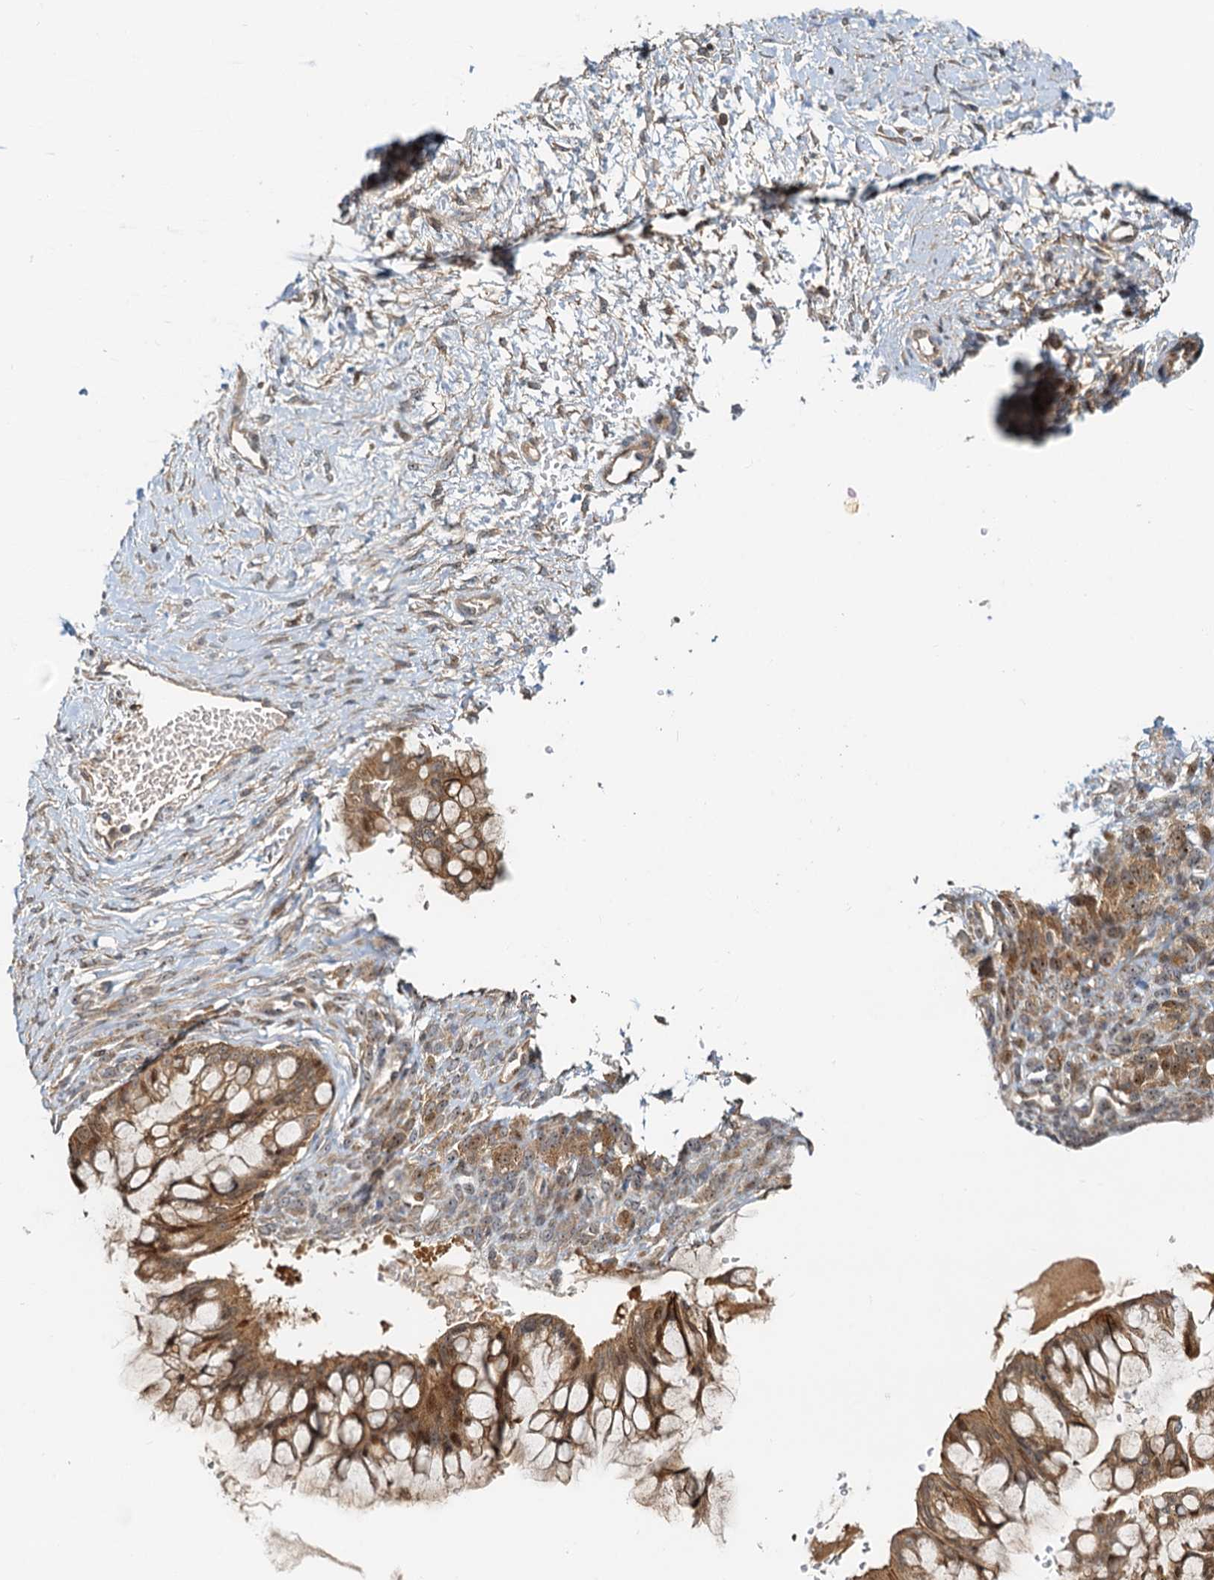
{"staining": {"intensity": "moderate", "quantity": ">75%", "location": "cytoplasmic/membranous,nuclear"}, "tissue": "ovarian cancer", "cell_type": "Tumor cells", "image_type": "cancer", "snomed": [{"axis": "morphology", "description": "Cystadenocarcinoma, mucinous, NOS"}, {"axis": "topography", "description": "Ovary"}], "caption": "Protein analysis of ovarian mucinous cystadenocarcinoma tissue reveals moderate cytoplasmic/membranous and nuclear staining in about >75% of tumor cells. The staining was performed using DAB to visualize the protein expression in brown, while the nuclei were stained in blue with hematoxylin (Magnification: 20x).", "gene": "TOLLIP", "patient": {"sex": "female", "age": 73}}